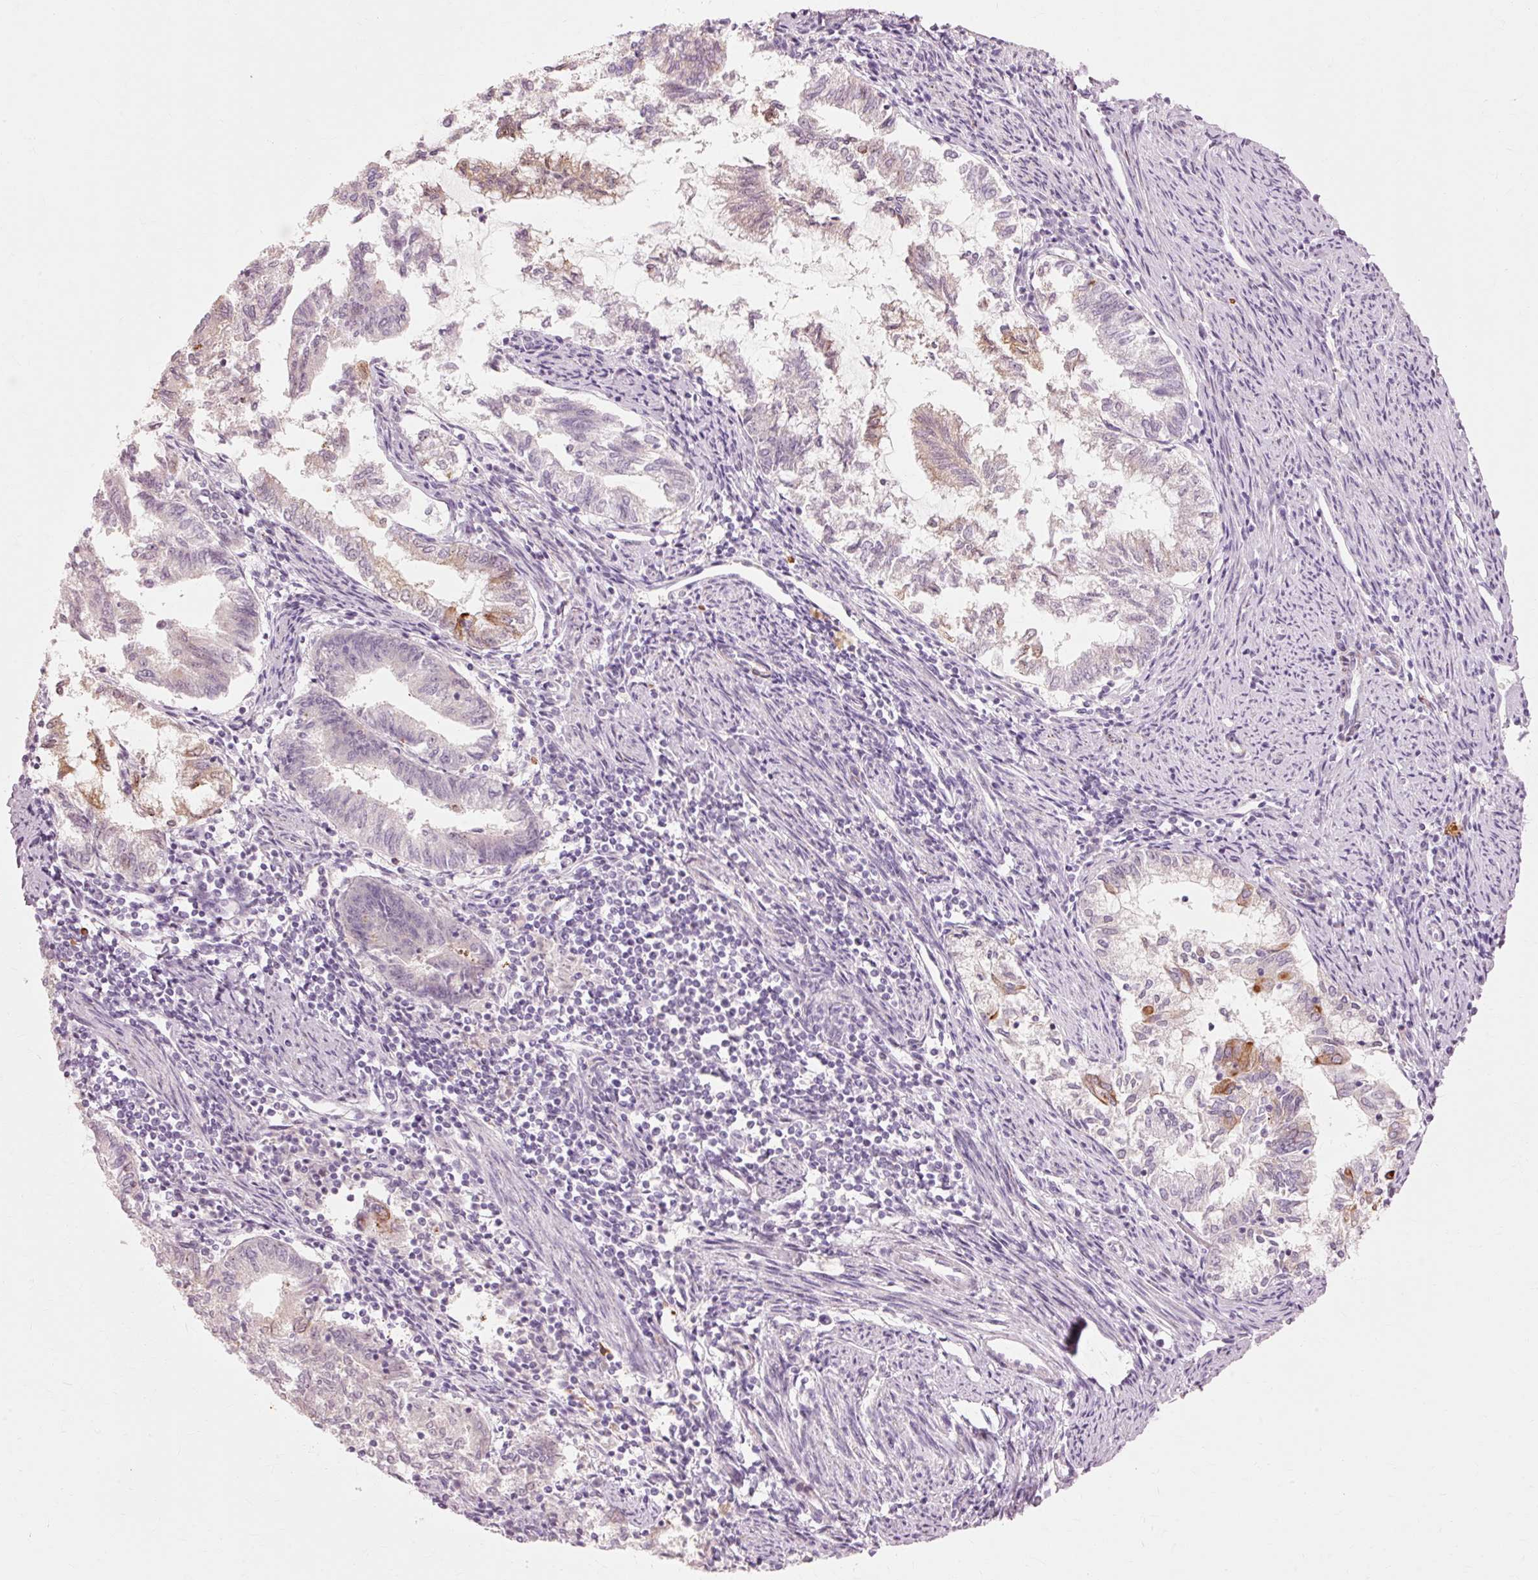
{"staining": {"intensity": "moderate", "quantity": "<25%", "location": "cytoplasmic/membranous"}, "tissue": "endometrial cancer", "cell_type": "Tumor cells", "image_type": "cancer", "snomed": [{"axis": "morphology", "description": "Adenocarcinoma, NOS"}, {"axis": "topography", "description": "Endometrium"}], "caption": "A brown stain labels moderate cytoplasmic/membranous staining of a protein in endometrial cancer tumor cells. (Brightfield microscopy of DAB IHC at high magnification).", "gene": "TRIM73", "patient": {"sex": "female", "age": 79}}